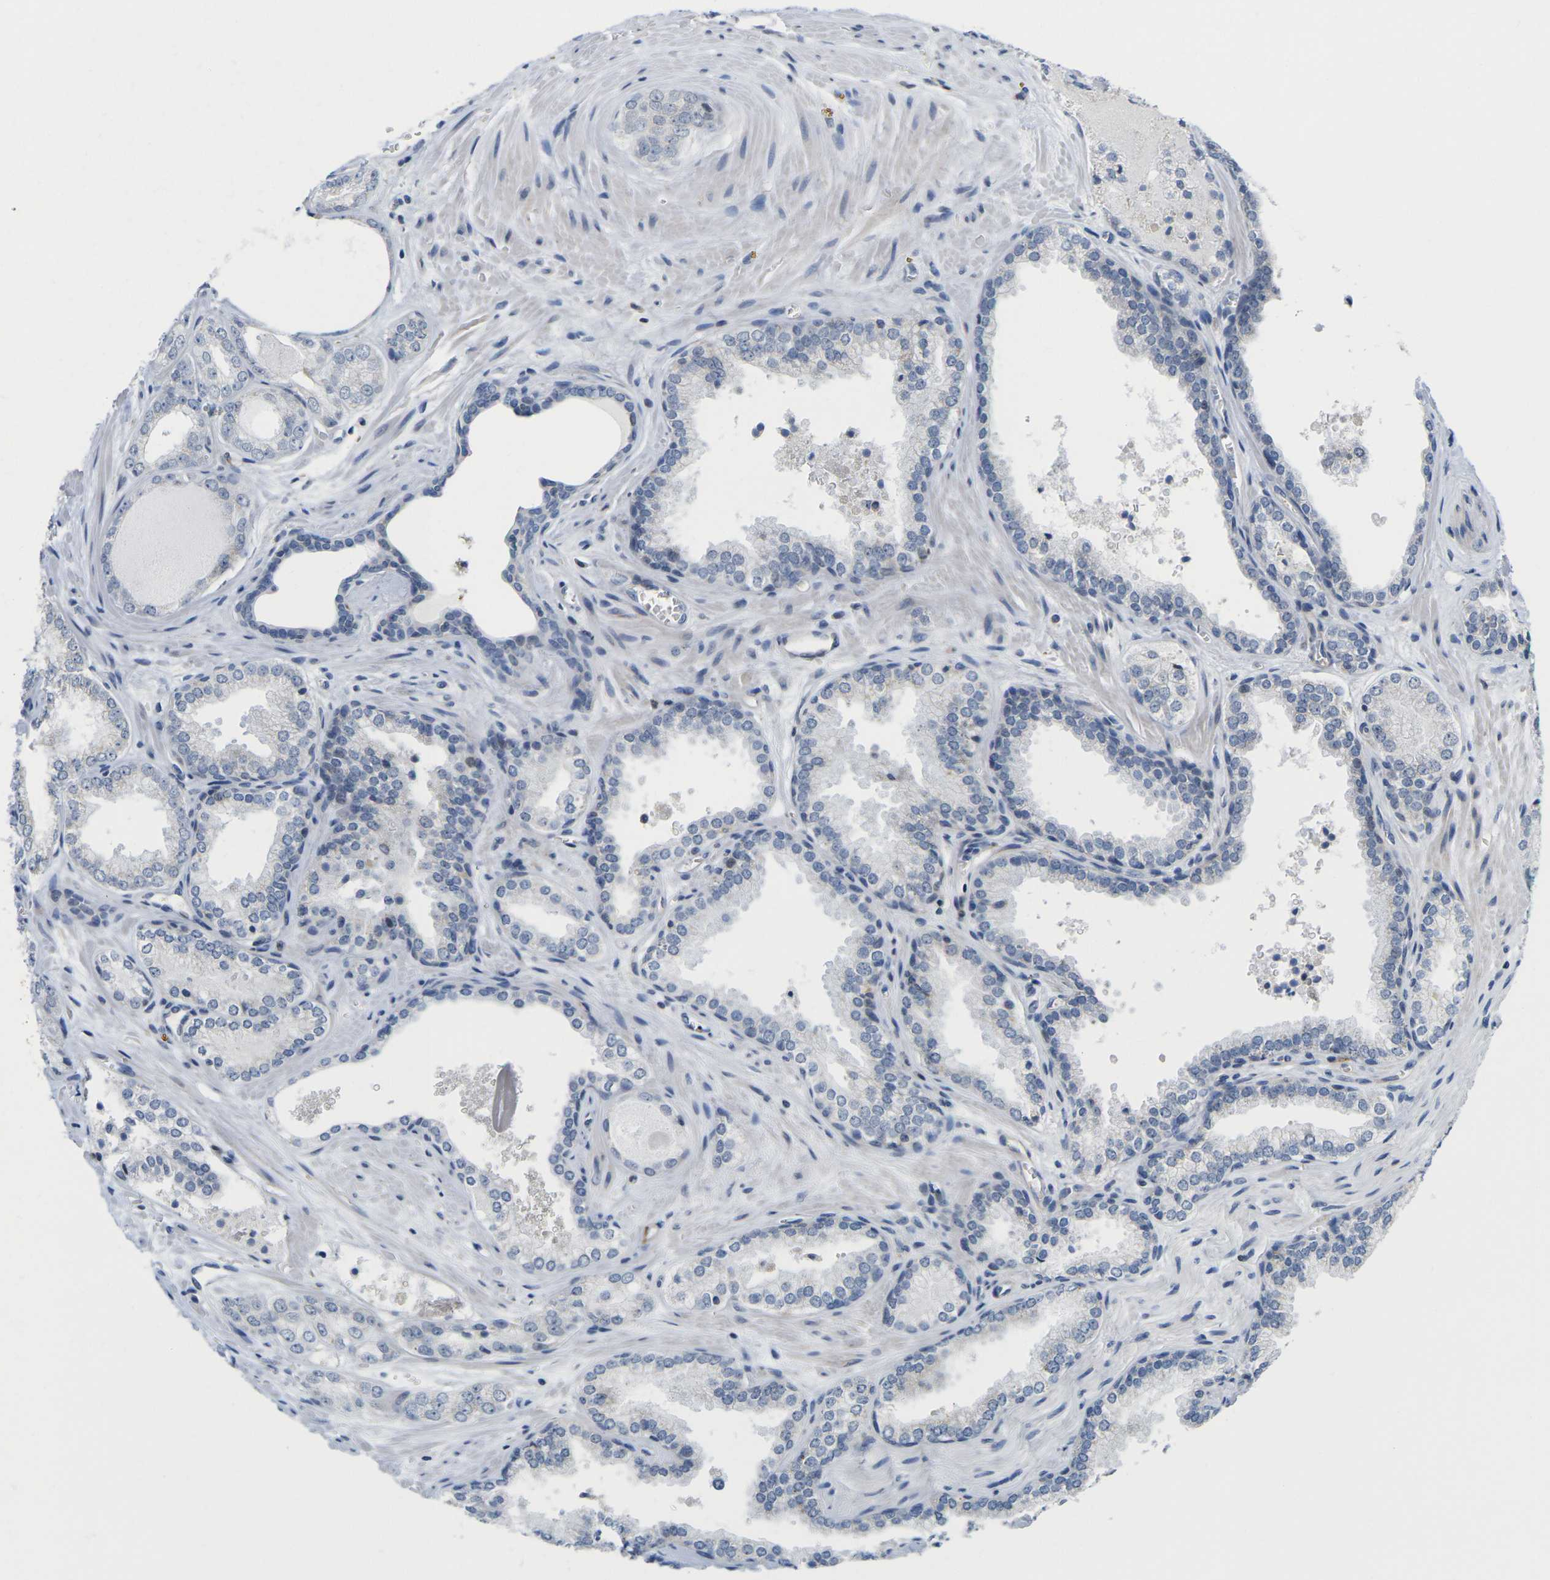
{"staining": {"intensity": "negative", "quantity": "none", "location": "none"}, "tissue": "prostate cancer", "cell_type": "Tumor cells", "image_type": "cancer", "snomed": [{"axis": "morphology", "description": "Adenocarcinoma, Low grade"}, {"axis": "topography", "description": "Prostate"}], "caption": "Immunohistochemical staining of adenocarcinoma (low-grade) (prostate) reveals no significant staining in tumor cells.", "gene": "OTOF", "patient": {"sex": "male", "age": 60}}